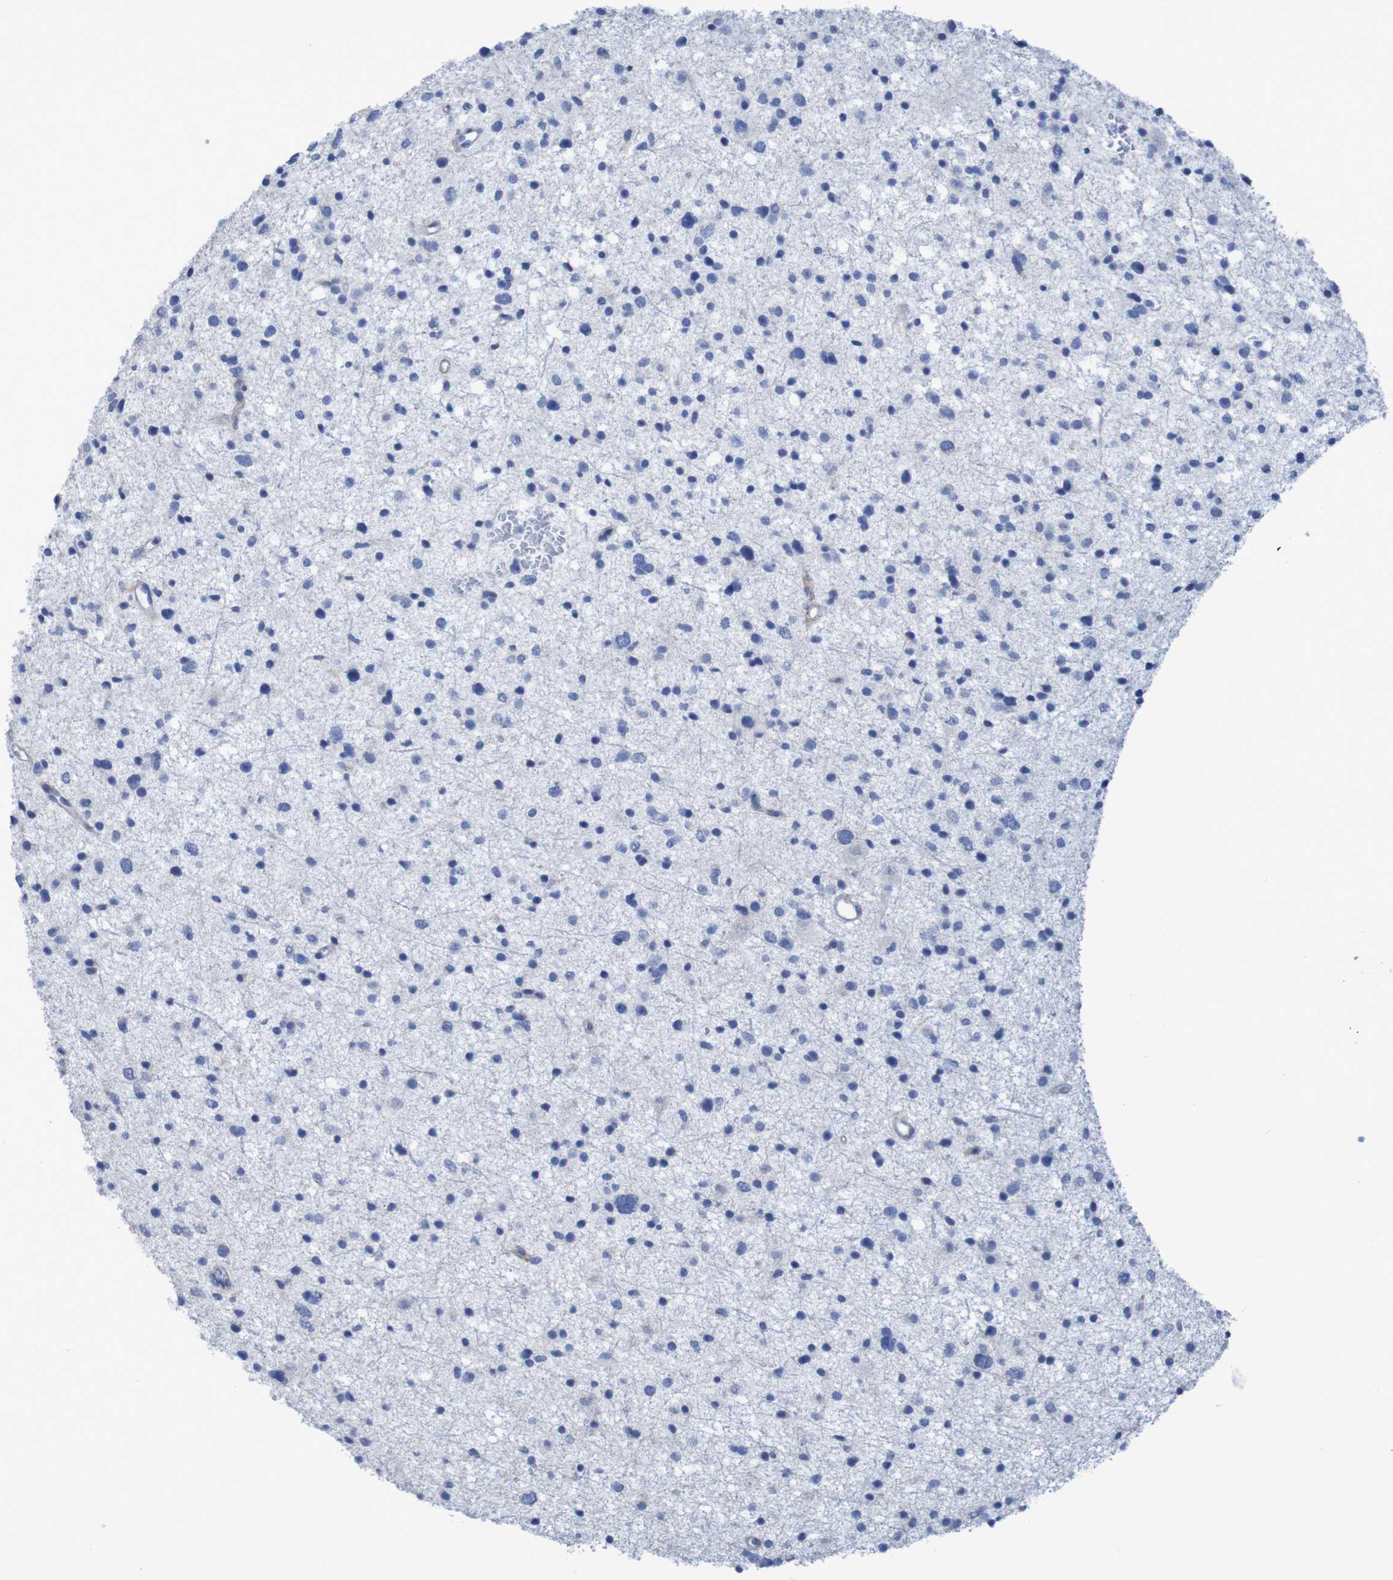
{"staining": {"intensity": "negative", "quantity": "none", "location": "none"}, "tissue": "glioma", "cell_type": "Tumor cells", "image_type": "cancer", "snomed": [{"axis": "morphology", "description": "Glioma, malignant, Low grade"}, {"axis": "topography", "description": "Brain"}], "caption": "Immunohistochemical staining of glioma exhibits no significant expression in tumor cells.", "gene": "RNF182", "patient": {"sex": "female", "age": 37}}